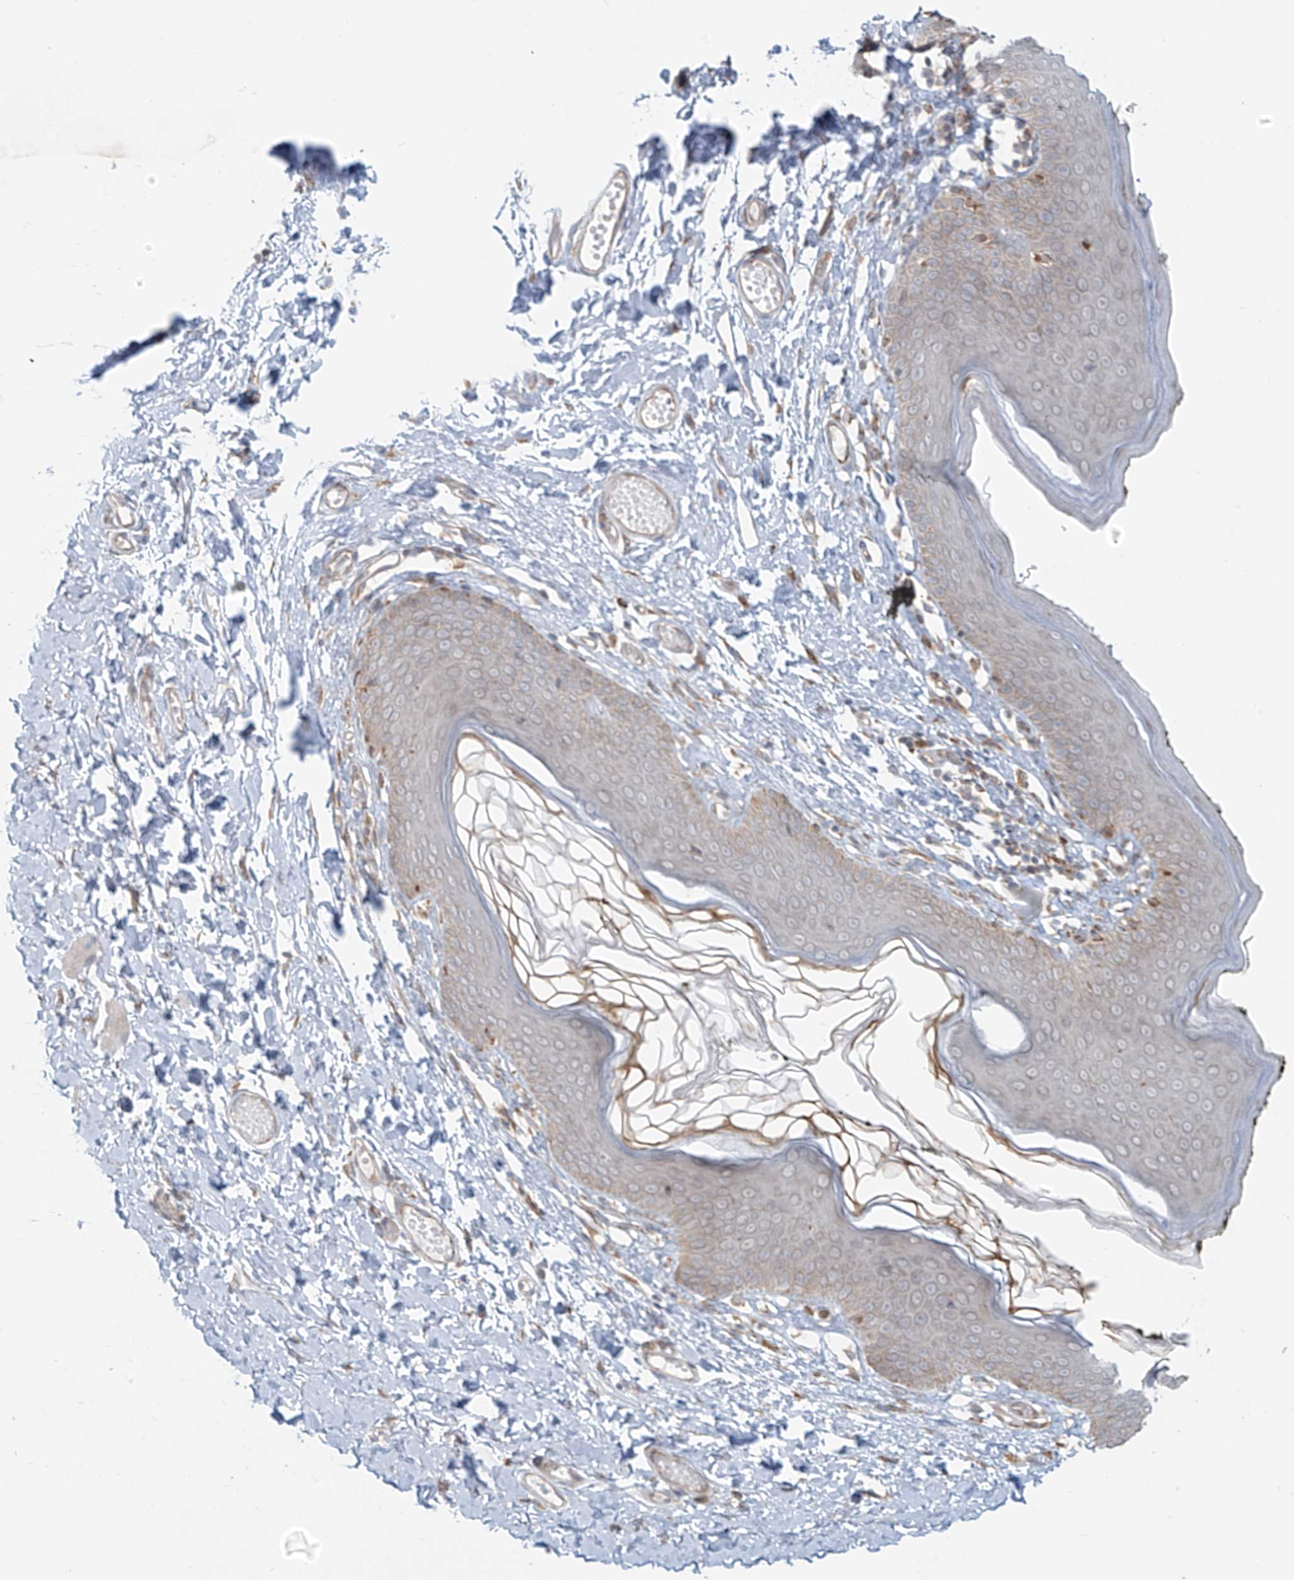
{"staining": {"intensity": "moderate", "quantity": "<25%", "location": "cytoplasmic/membranous"}, "tissue": "skin", "cell_type": "Epidermal cells", "image_type": "normal", "snomed": [{"axis": "morphology", "description": "Normal tissue, NOS"}, {"axis": "morphology", "description": "Inflammation, NOS"}, {"axis": "topography", "description": "Vulva"}], "caption": "A brown stain shows moderate cytoplasmic/membranous expression of a protein in epidermal cells of benign human skin.", "gene": "KATNIP", "patient": {"sex": "female", "age": 84}}